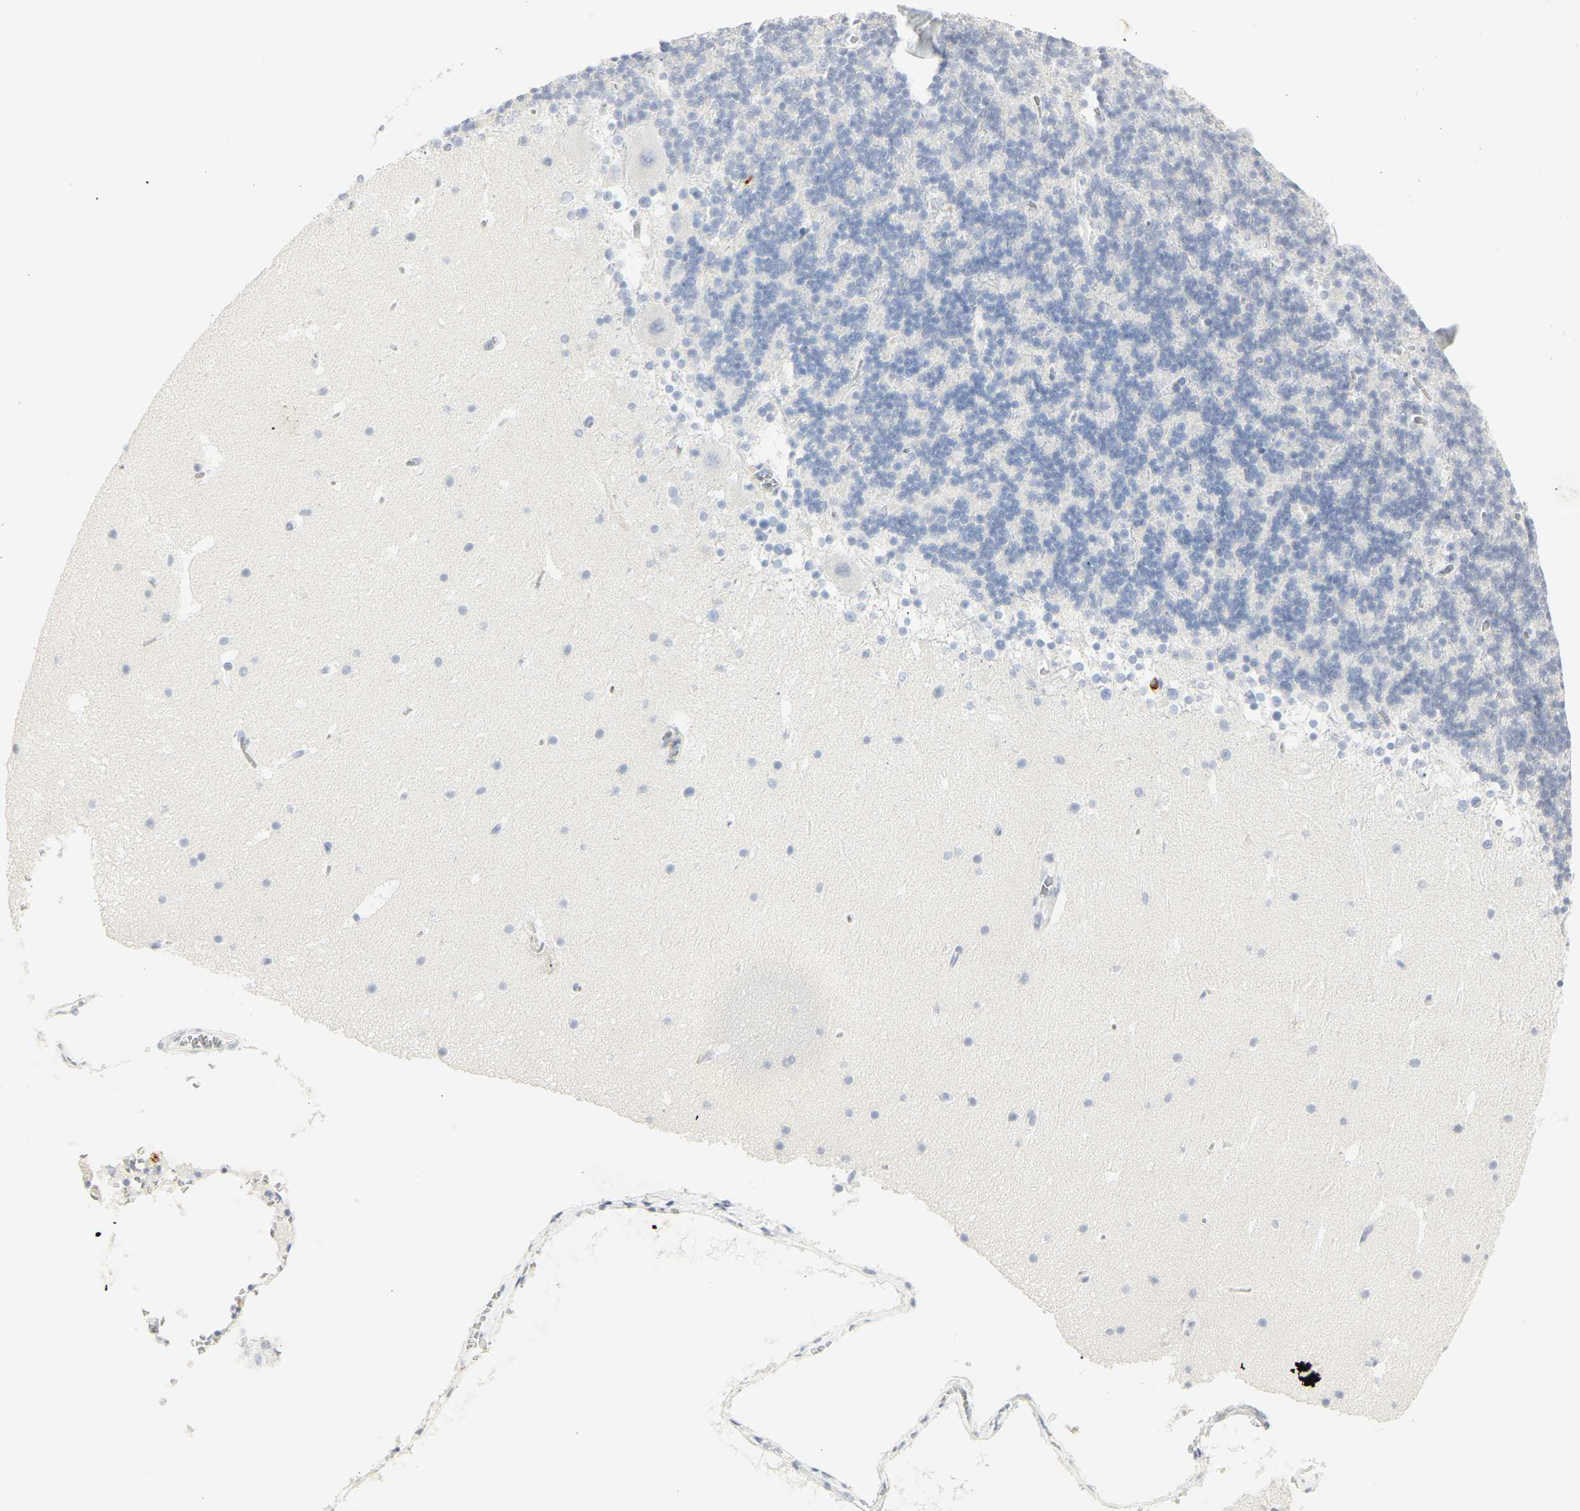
{"staining": {"intensity": "negative", "quantity": "none", "location": "none"}, "tissue": "cerebellum", "cell_type": "Cells in granular layer", "image_type": "normal", "snomed": [{"axis": "morphology", "description": "Normal tissue, NOS"}, {"axis": "topography", "description": "Cerebellum"}], "caption": "The image demonstrates no staining of cells in granular layer in benign cerebellum. (Immunohistochemistry (ihc), brightfield microscopy, high magnification).", "gene": "MPO", "patient": {"sex": "male", "age": 45}}